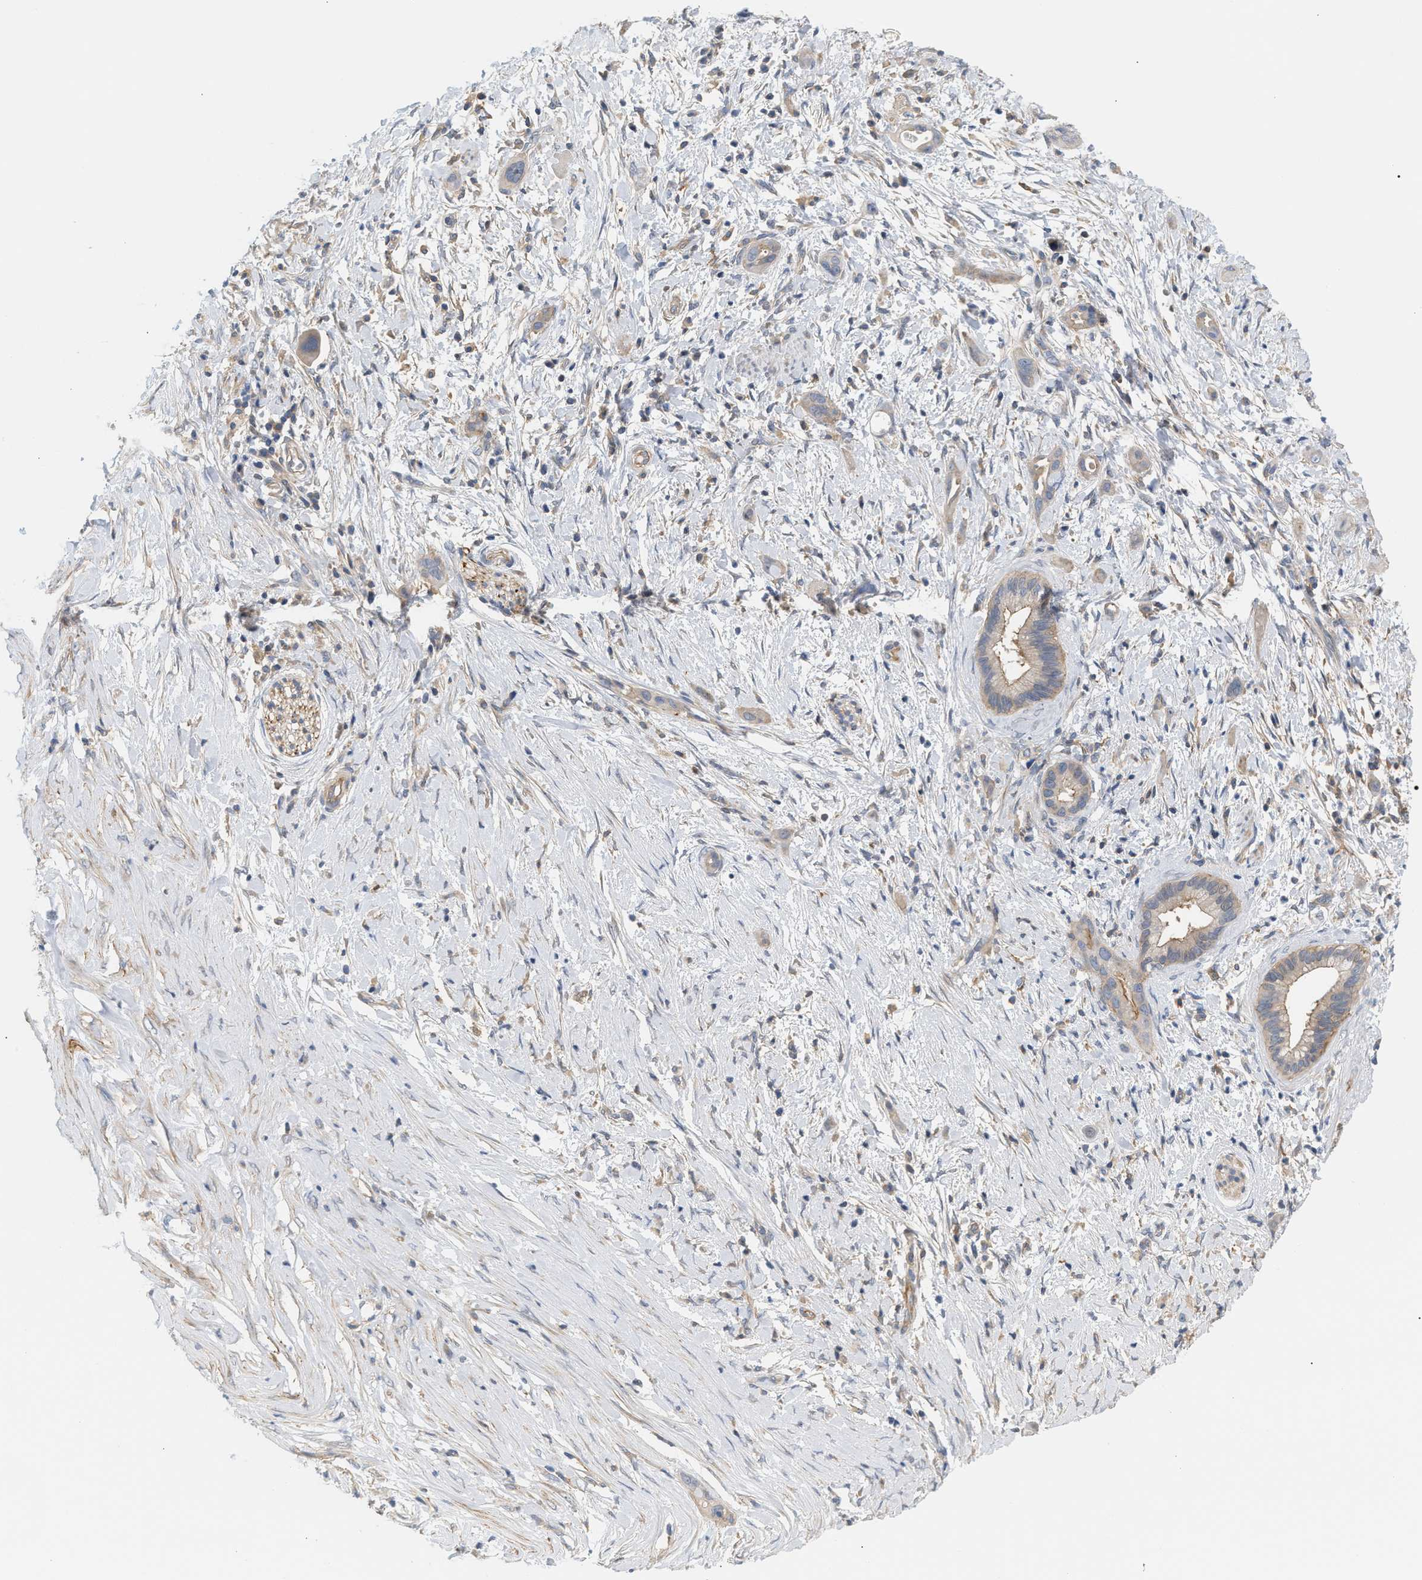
{"staining": {"intensity": "weak", "quantity": ">75%", "location": "cytoplasmic/membranous"}, "tissue": "pancreatic cancer", "cell_type": "Tumor cells", "image_type": "cancer", "snomed": [{"axis": "morphology", "description": "Adenocarcinoma, NOS"}, {"axis": "topography", "description": "Pancreas"}], "caption": "The histopathology image demonstrates immunohistochemical staining of pancreatic adenocarcinoma. There is weak cytoplasmic/membranous expression is seen in about >75% of tumor cells. (DAB IHC, brown staining for protein, blue staining for nuclei).", "gene": "LRCH1", "patient": {"sex": "male", "age": 59}}